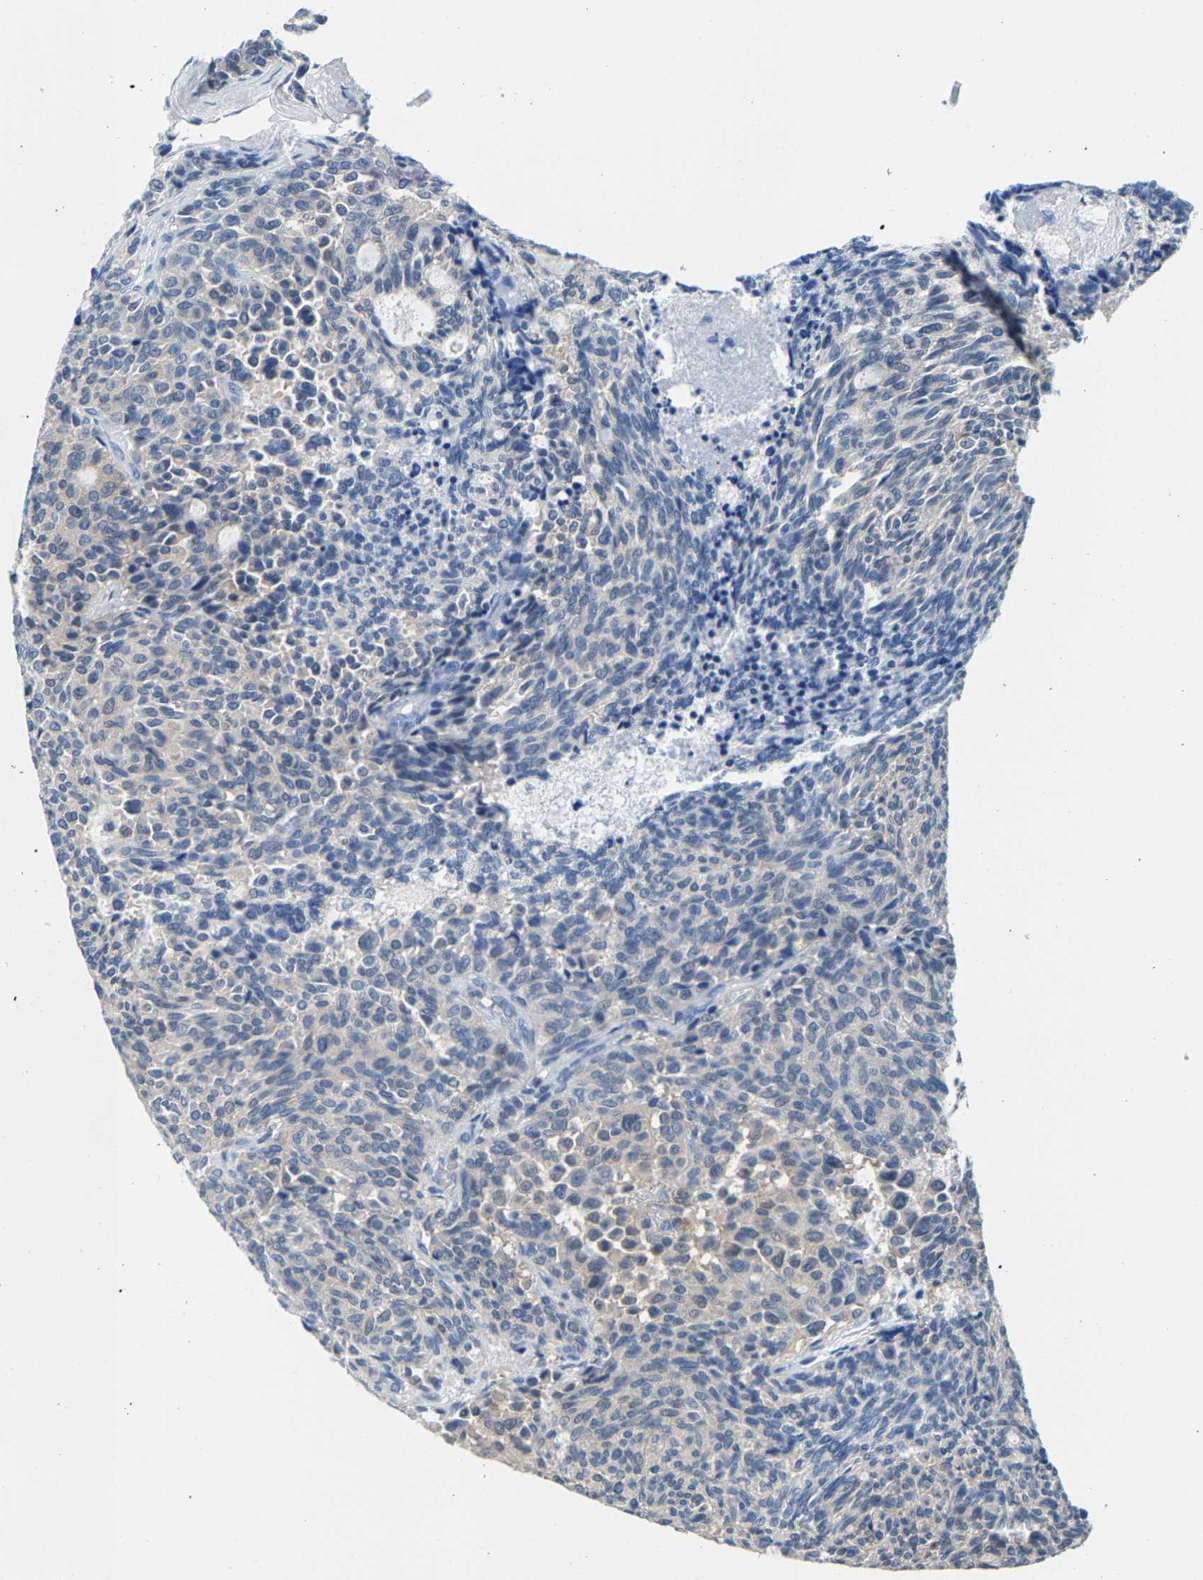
{"staining": {"intensity": "negative", "quantity": "none", "location": "none"}, "tissue": "carcinoid", "cell_type": "Tumor cells", "image_type": "cancer", "snomed": [{"axis": "morphology", "description": "Carcinoid, malignant, NOS"}, {"axis": "topography", "description": "Pancreas"}], "caption": "Human carcinoid stained for a protein using immunohistochemistry (IHC) exhibits no staining in tumor cells.", "gene": "SSH3", "patient": {"sex": "female", "age": 54}}